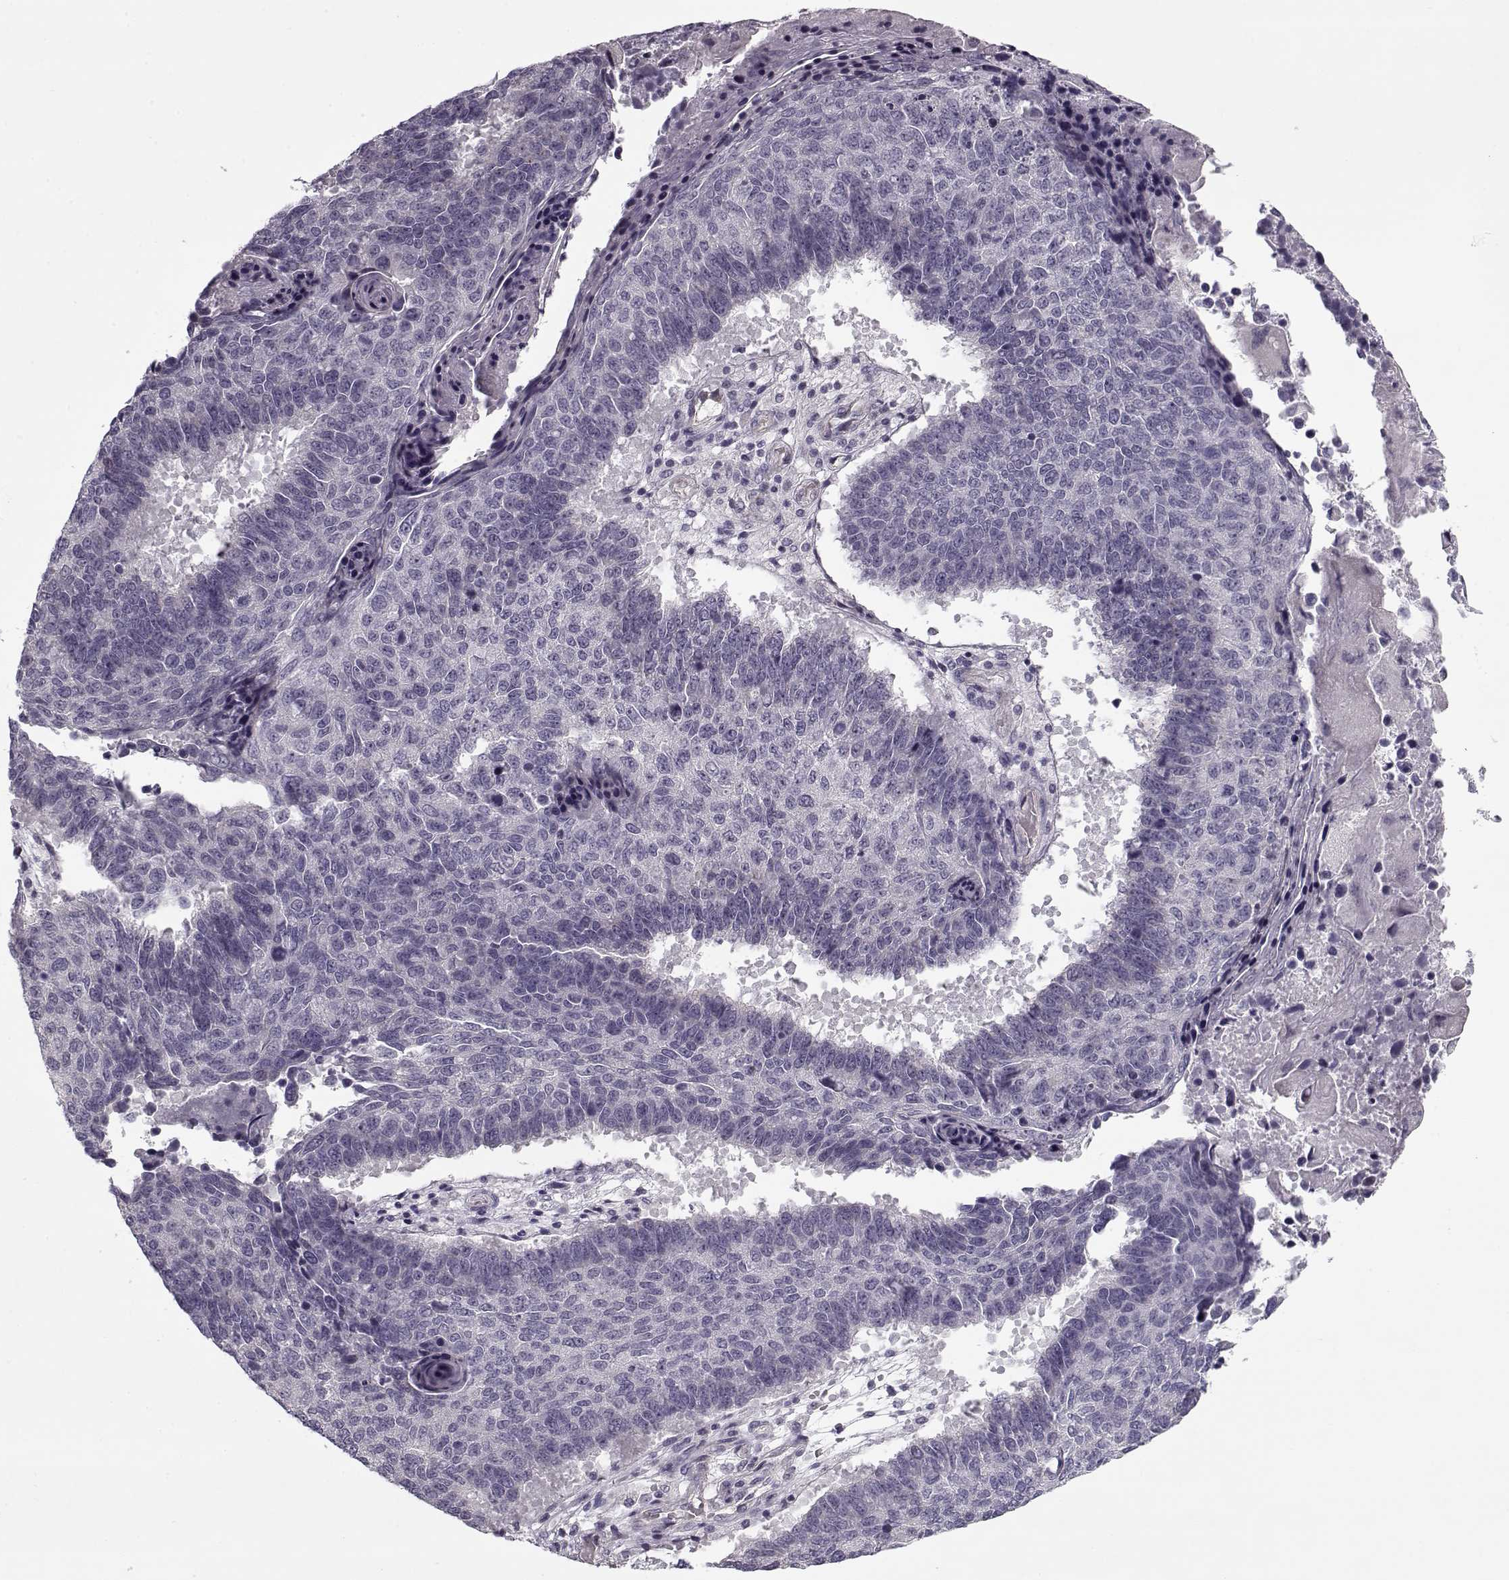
{"staining": {"intensity": "negative", "quantity": "none", "location": "none"}, "tissue": "lung cancer", "cell_type": "Tumor cells", "image_type": "cancer", "snomed": [{"axis": "morphology", "description": "Squamous cell carcinoma, NOS"}, {"axis": "topography", "description": "Lung"}], "caption": "Human lung cancer stained for a protein using immunohistochemistry (IHC) demonstrates no positivity in tumor cells.", "gene": "PNMT", "patient": {"sex": "male", "age": 73}}